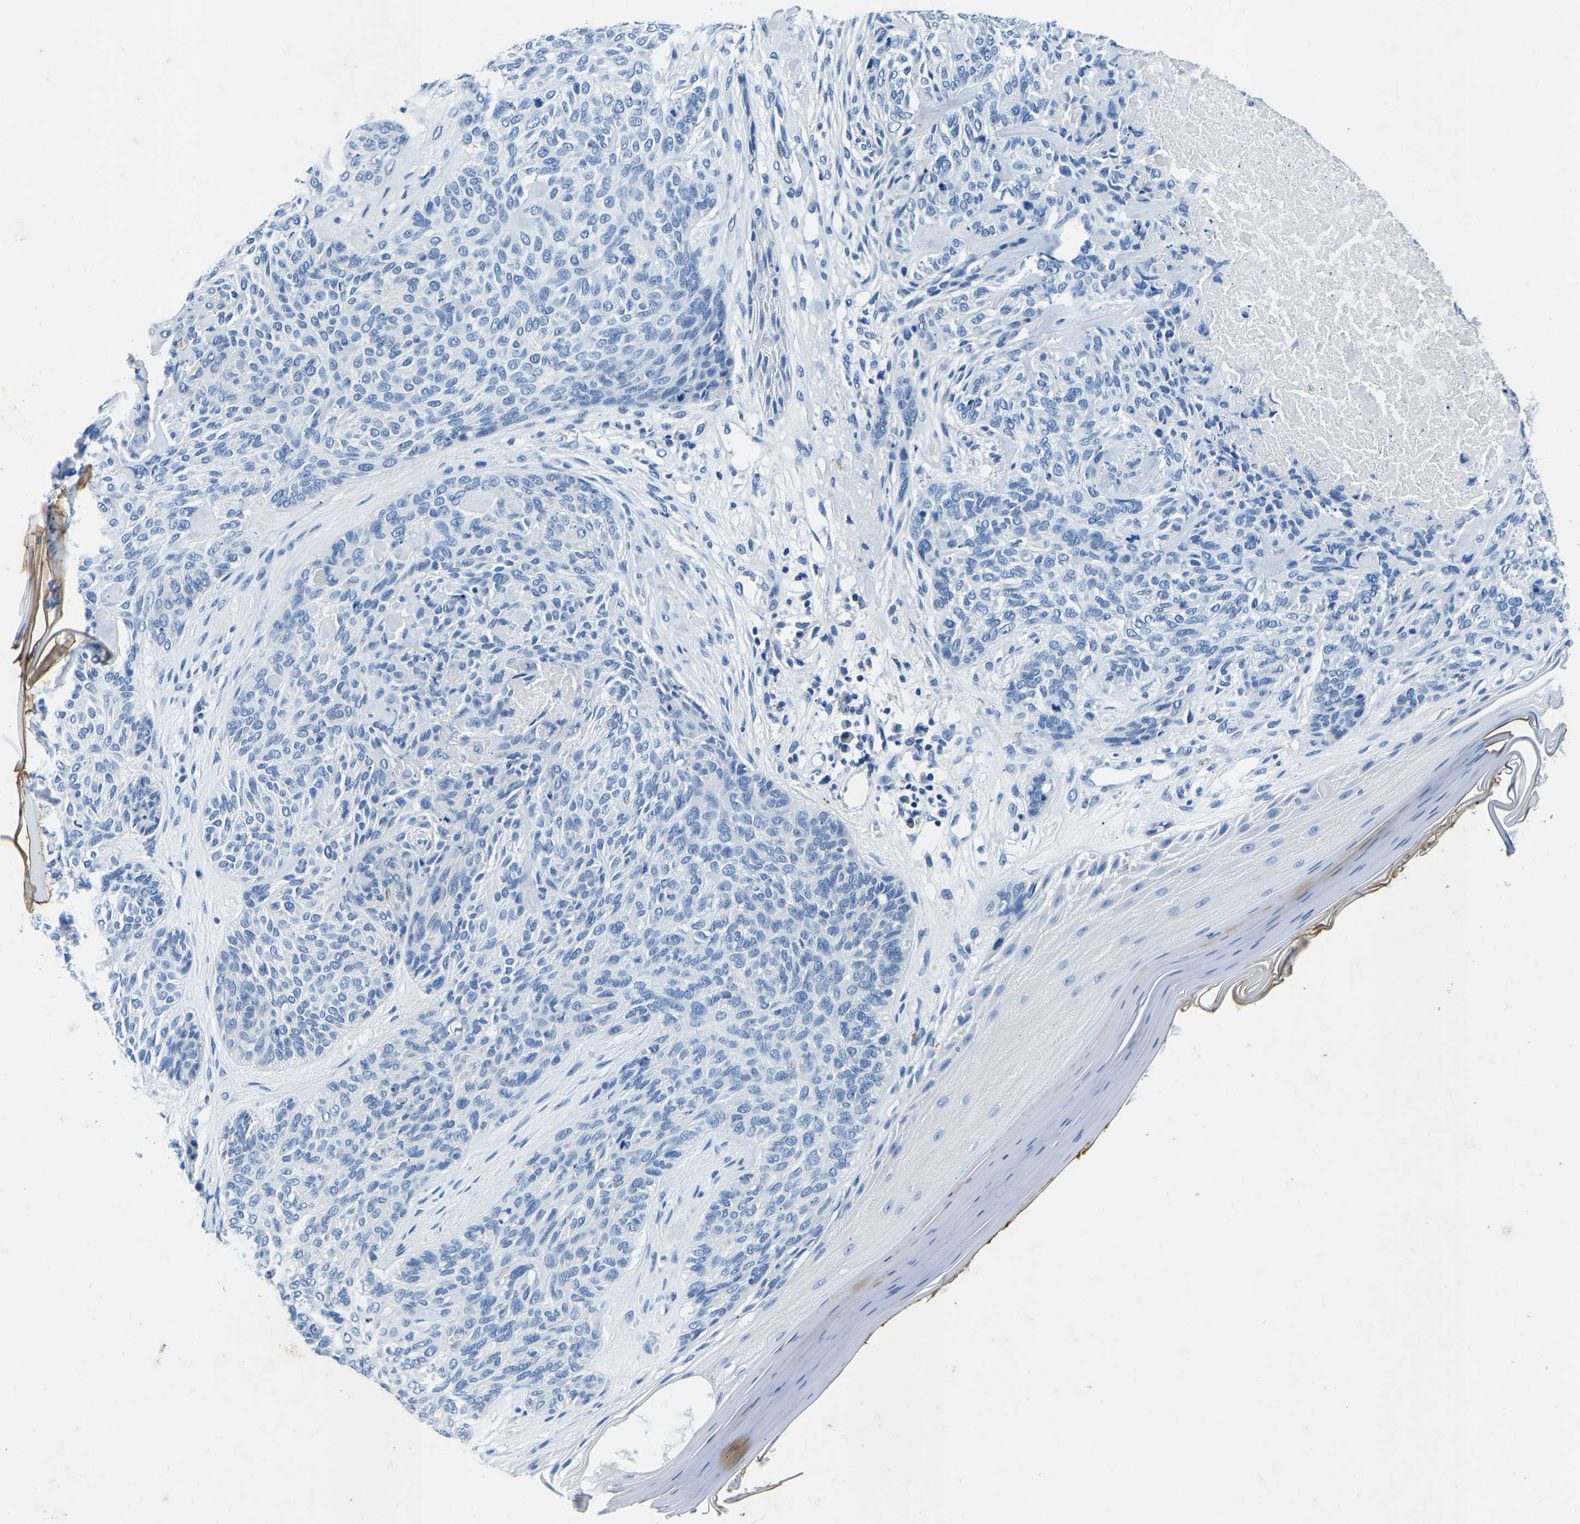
{"staining": {"intensity": "negative", "quantity": "none", "location": "none"}, "tissue": "skin cancer", "cell_type": "Tumor cells", "image_type": "cancer", "snomed": [{"axis": "morphology", "description": "Basal cell carcinoma"}, {"axis": "topography", "description": "Skin"}], "caption": "This is an immunohistochemistry (IHC) micrograph of human basal cell carcinoma (skin). There is no staining in tumor cells.", "gene": "UBN2", "patient": {"sex": "male", "age": 55}}